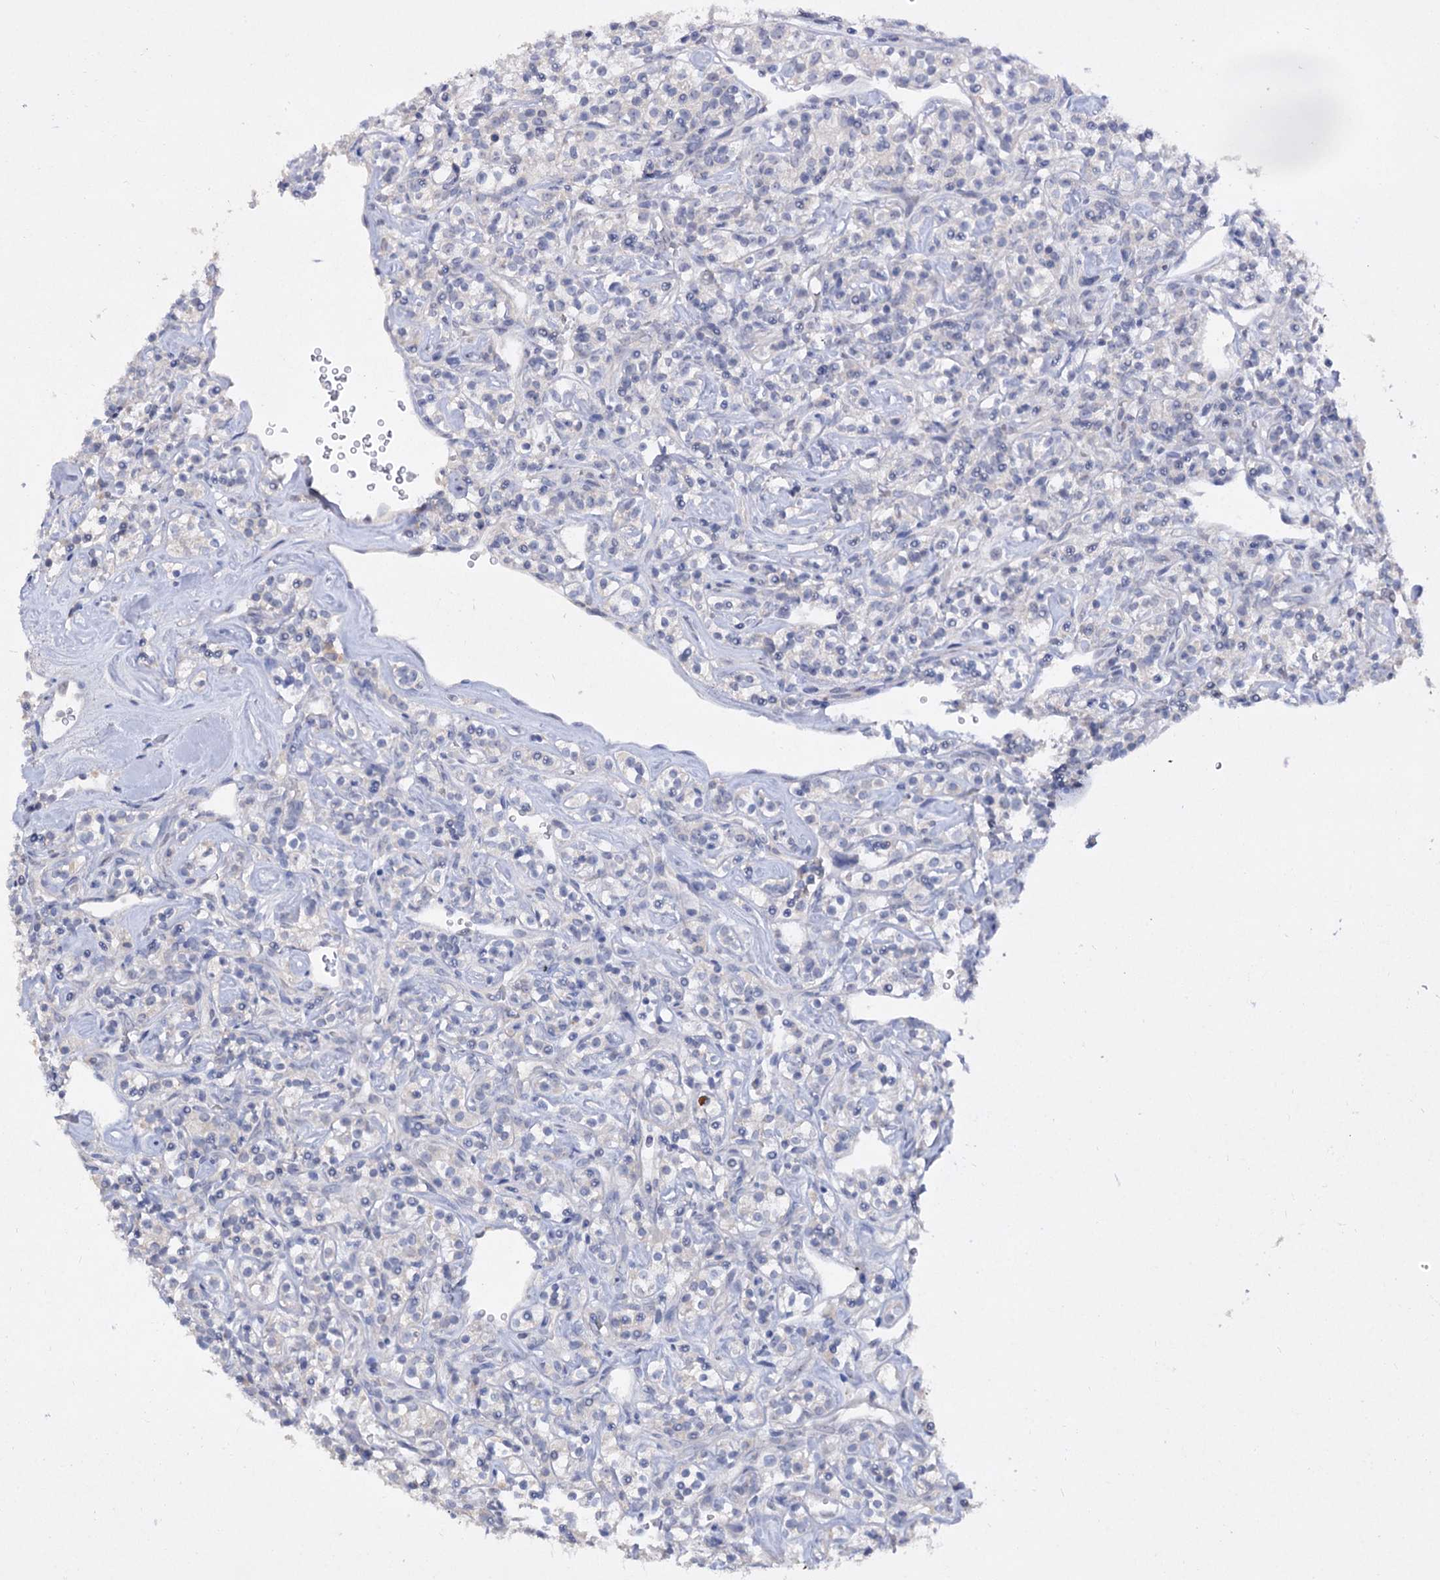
{"staining": {"intensity": "negative", "quantity": "none", "location": "none"}, "tissue": "renal cancer", "cell_type": "Tumor cells", "image_type": "cancer", "snomed": [{"axis": "morphology", "description": "Adenocarcinoma, NOS"}, {"axis": "topography", "description": "Kidney"}], "caption": "This is a micrograph of immunohistochemistry (IHC) staining of renal cancer, which shows no expression in tumor cells.", "gene": "ATP4A", "patient": {"sex": "male", "age": 77}}